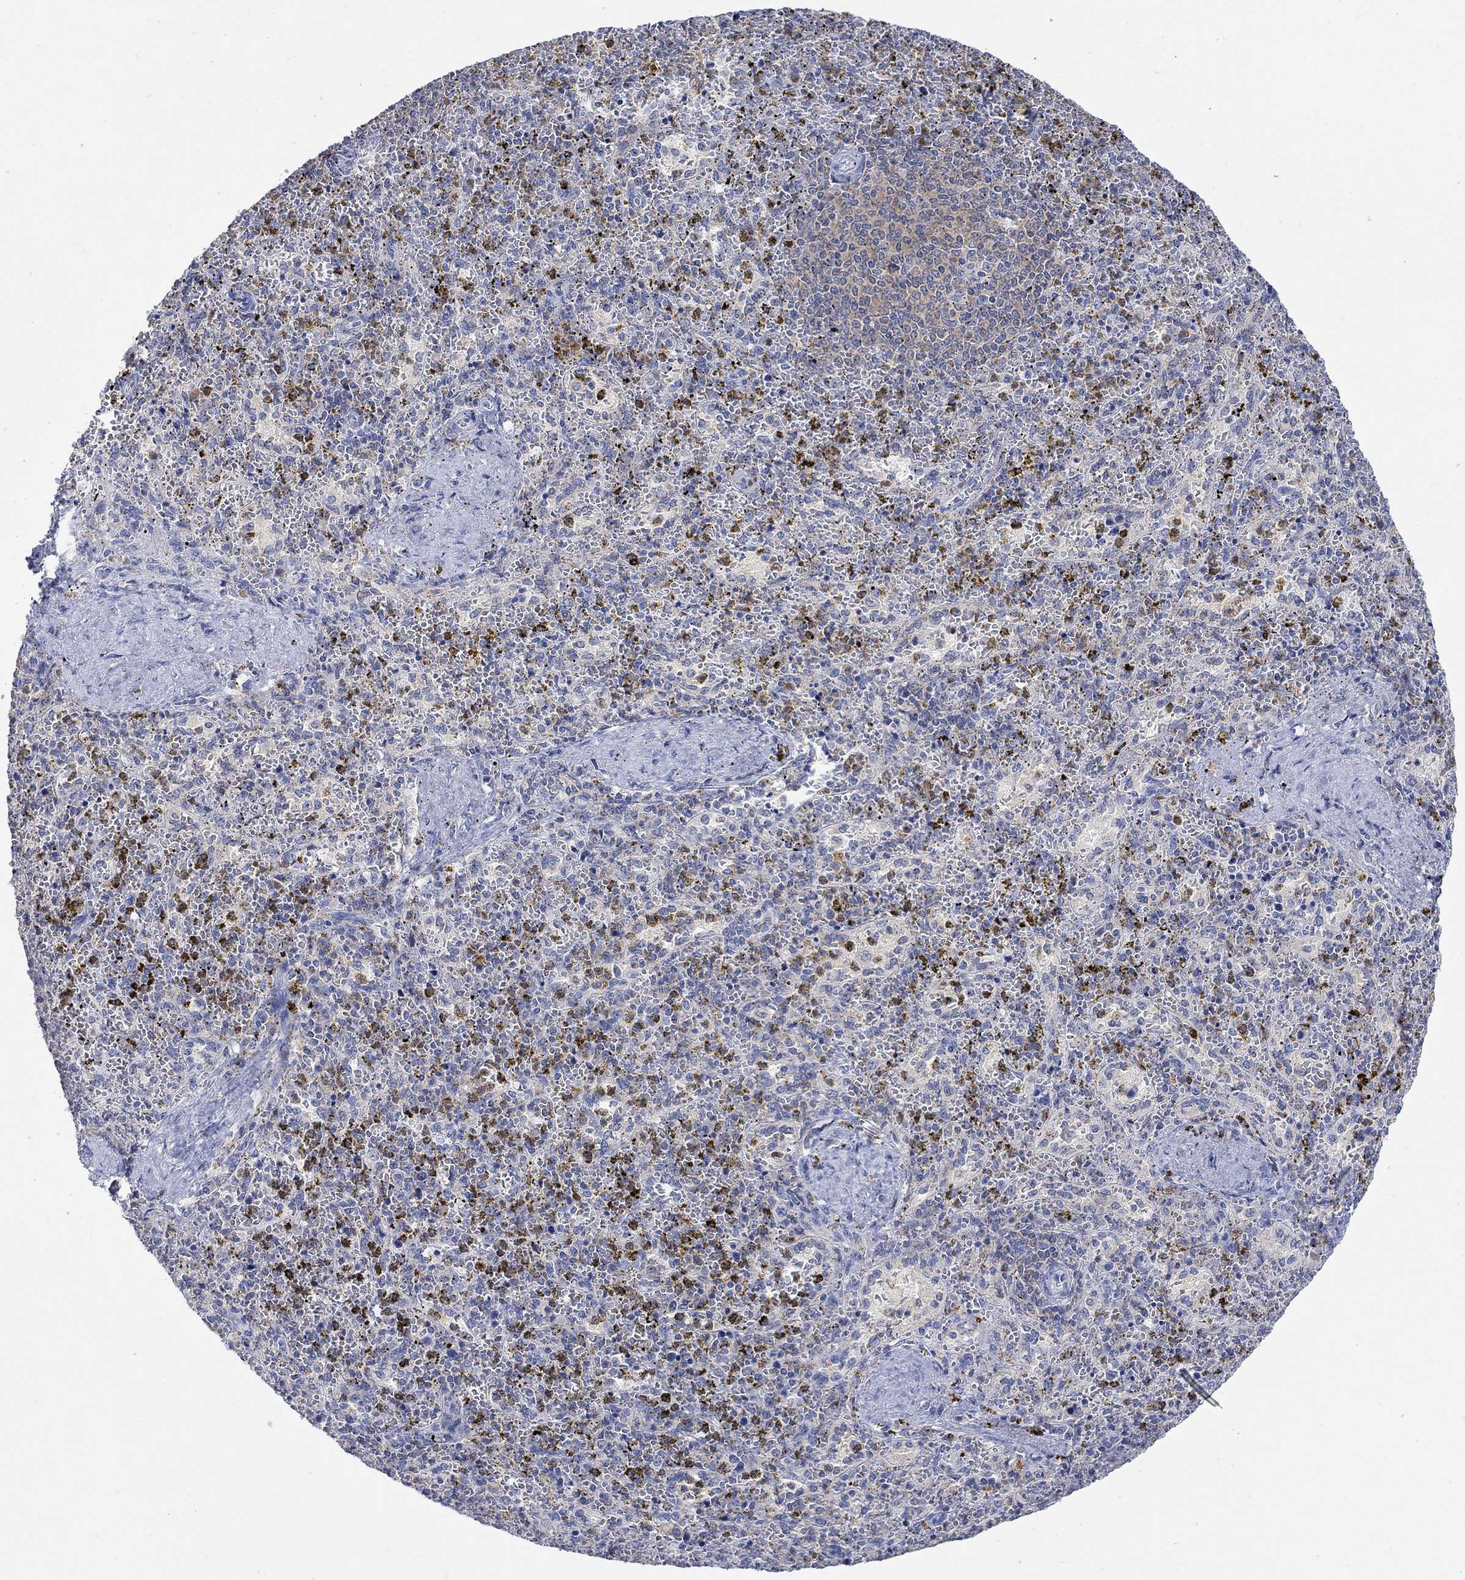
{"staining": {"intensity": "negative", "quantity": "none", "location": "none"}, "tissue": "spleen", "cell_type": "Cells in red pulp", "image_type": "normal", "snomed": [{"axis": "morphology", "description": "Normal tissue, NOS"}, {"axis": "topography", "description": "Spleen"}], "caption": "IHC histopathology image of normal human spleen stained for a protein (brown), which displays no expression in cells in red pulp.", "gene": "GCM1", "patient": {"sex": "female", "age": 50}}